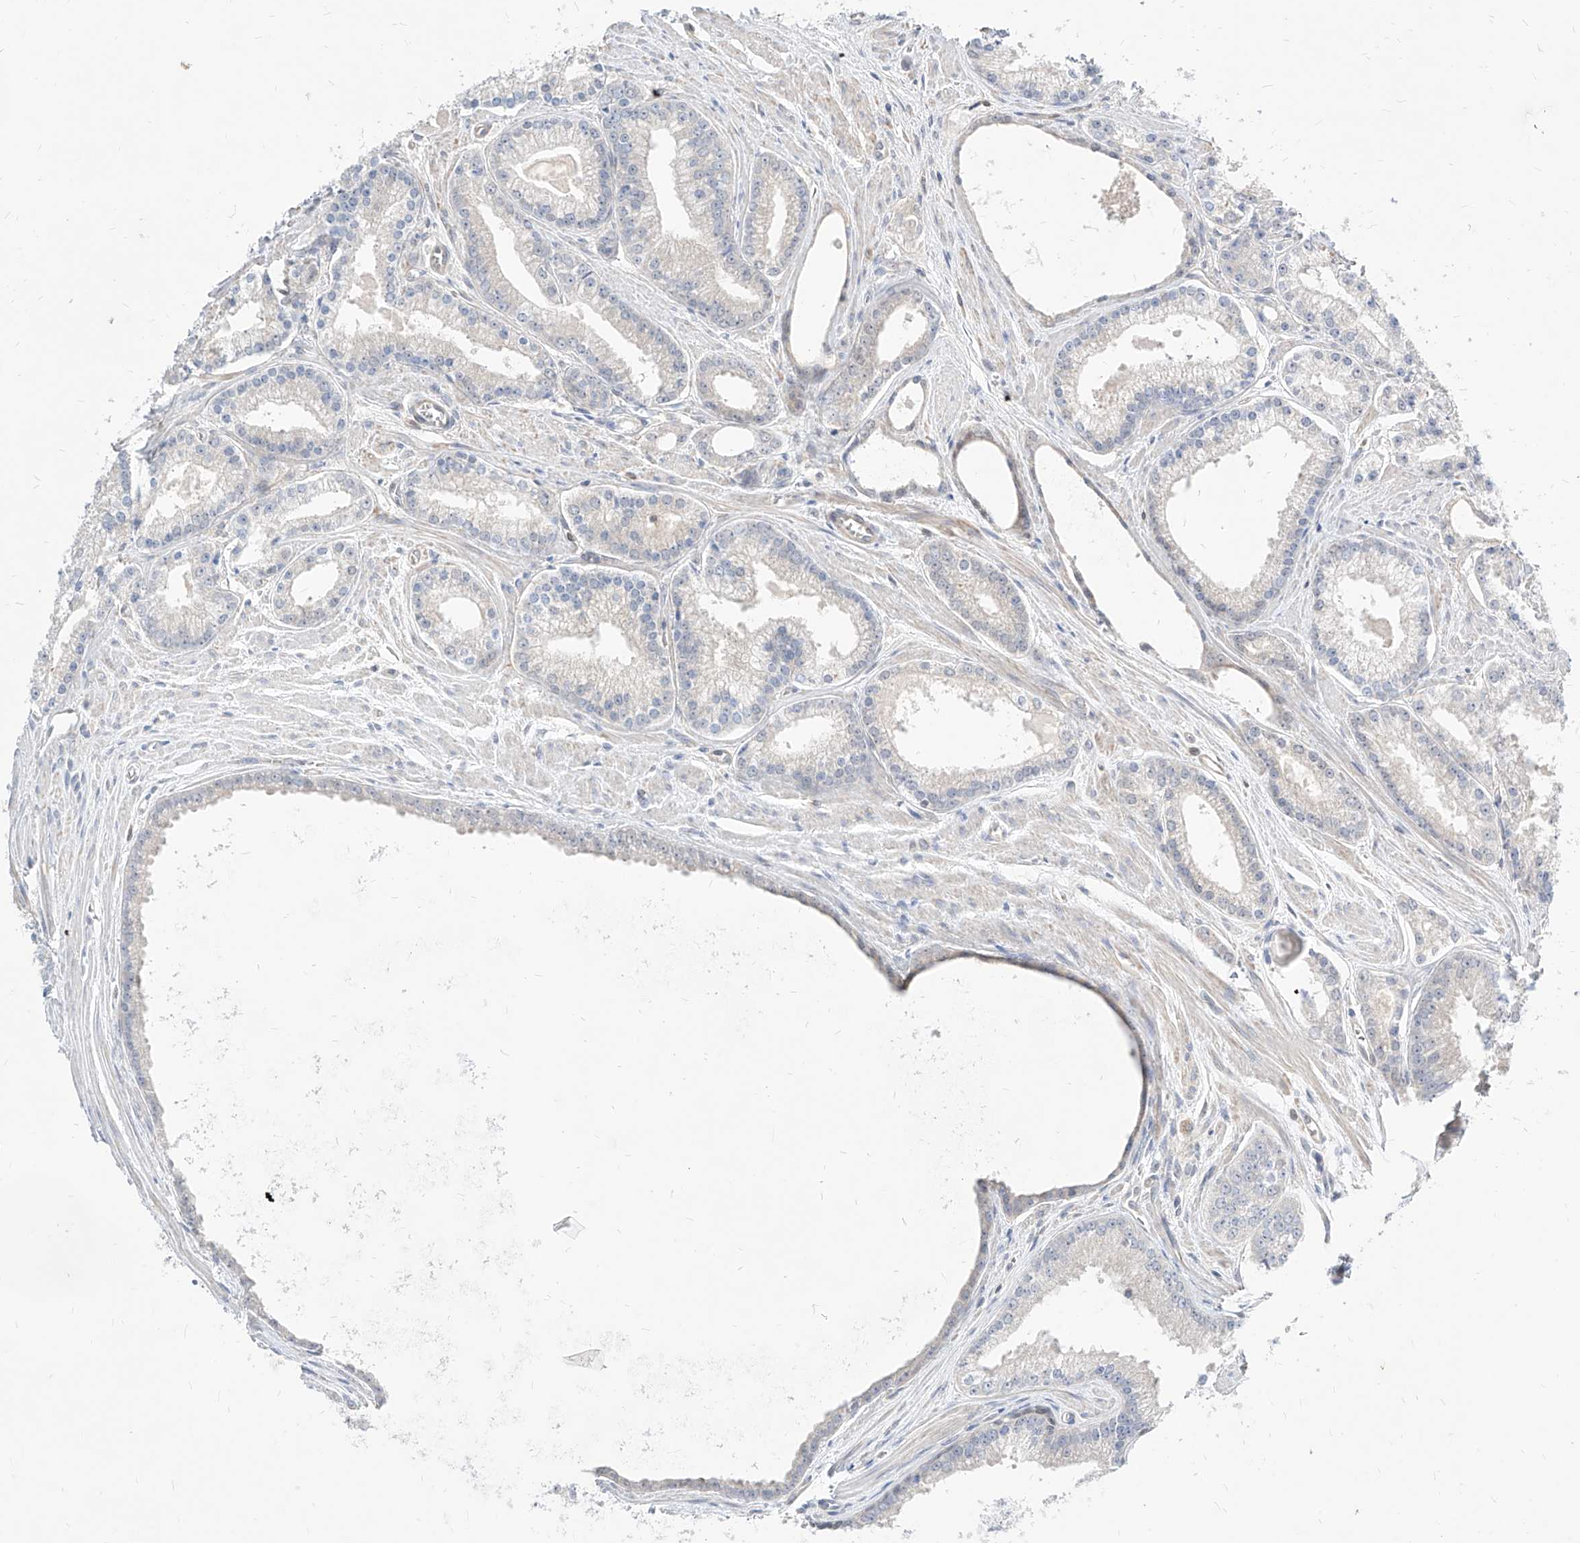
{"staining": {"intensity": "negative", "quantity": "none", "location": "none"}, "tissue": "prostate cancer", "cell_type": "Tumor cells", "image_type": "cancer", "snomed": [{"axis": "morphology", "description": "Adenocarcinoma, Low grade"}, {"axis": "topography", "description": "Prostate"}], "caption": "Tumor cells are negative for brown protein staining in prostate low-grade adenocarcinoma.", "gene": "TSNAX", "patient": {"sex": "male", "age": 54}}